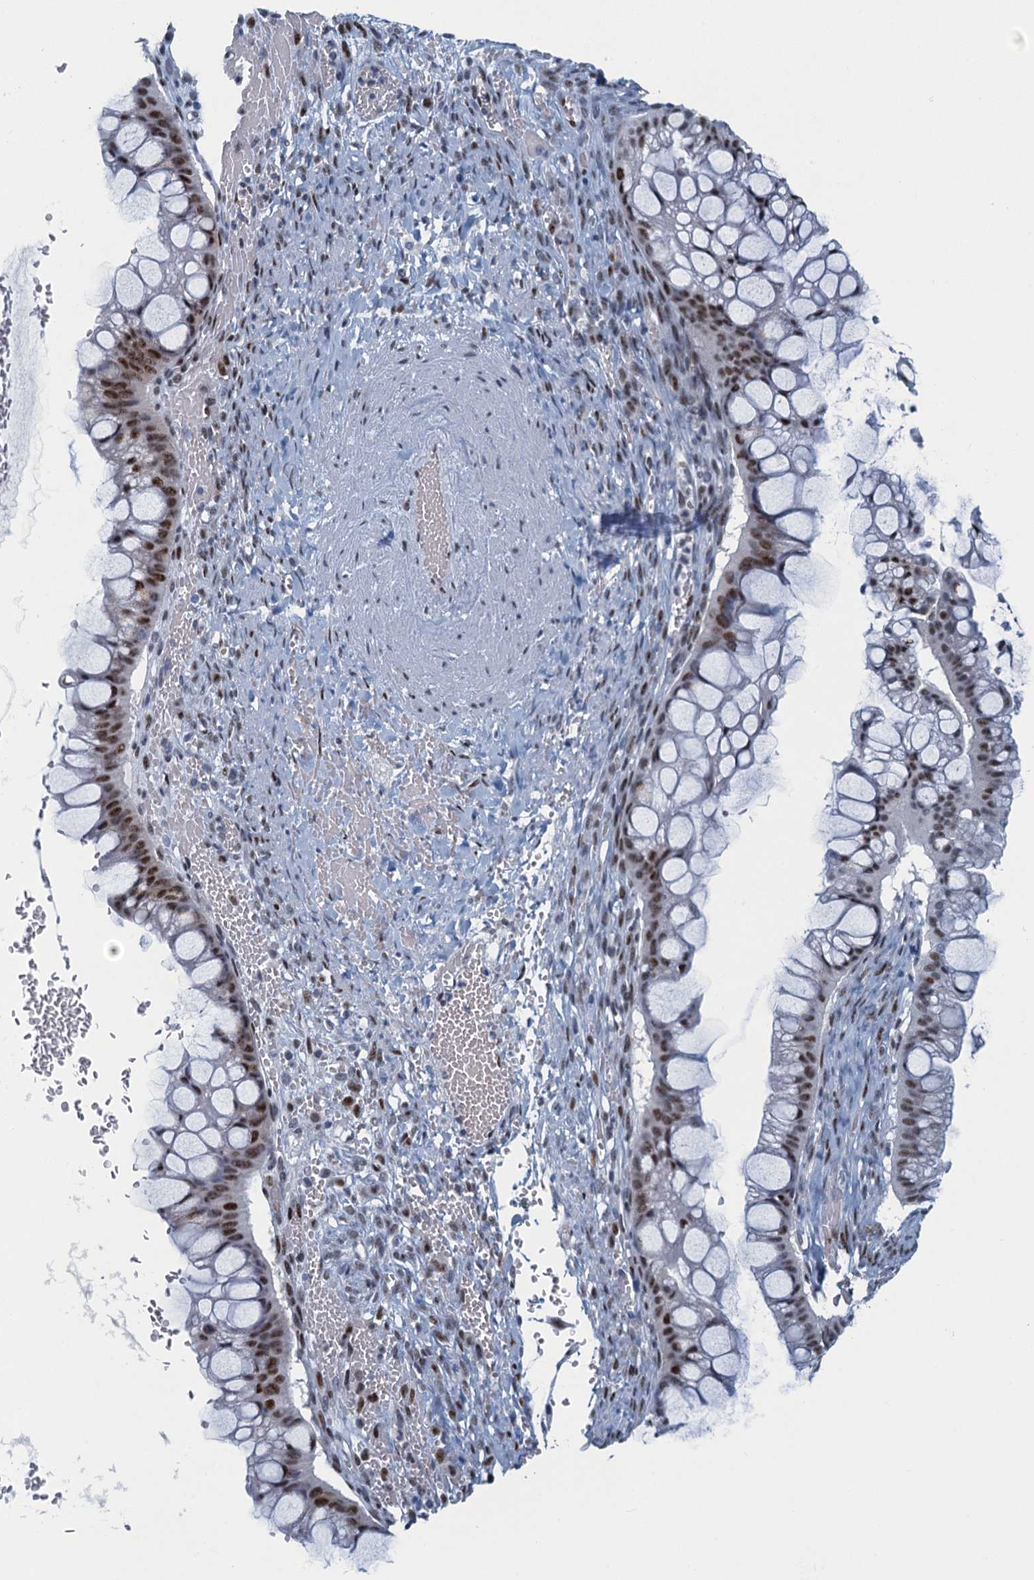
{"staining": {"intensity": "strong", "quantity": ">75%", "location": "nuclear"}, "tissue": "ovarian cancer", "cell_type": "Tumor cells", "image_type": "cancer", "snomed": [{"axis": "morphology", "description": "Cystadenocarcinoma, mucinous, NOS"}, {"axis": "topography", "description": "Ovary"}], "caption": "A histopathology image of human ovarian mucinous cystadenocarcinoma stained for a protein exhibits strong nuclear brown staining in tumor cells.", "gene": "TTLL9", "patient": {"sex": "female", "age": 73}}